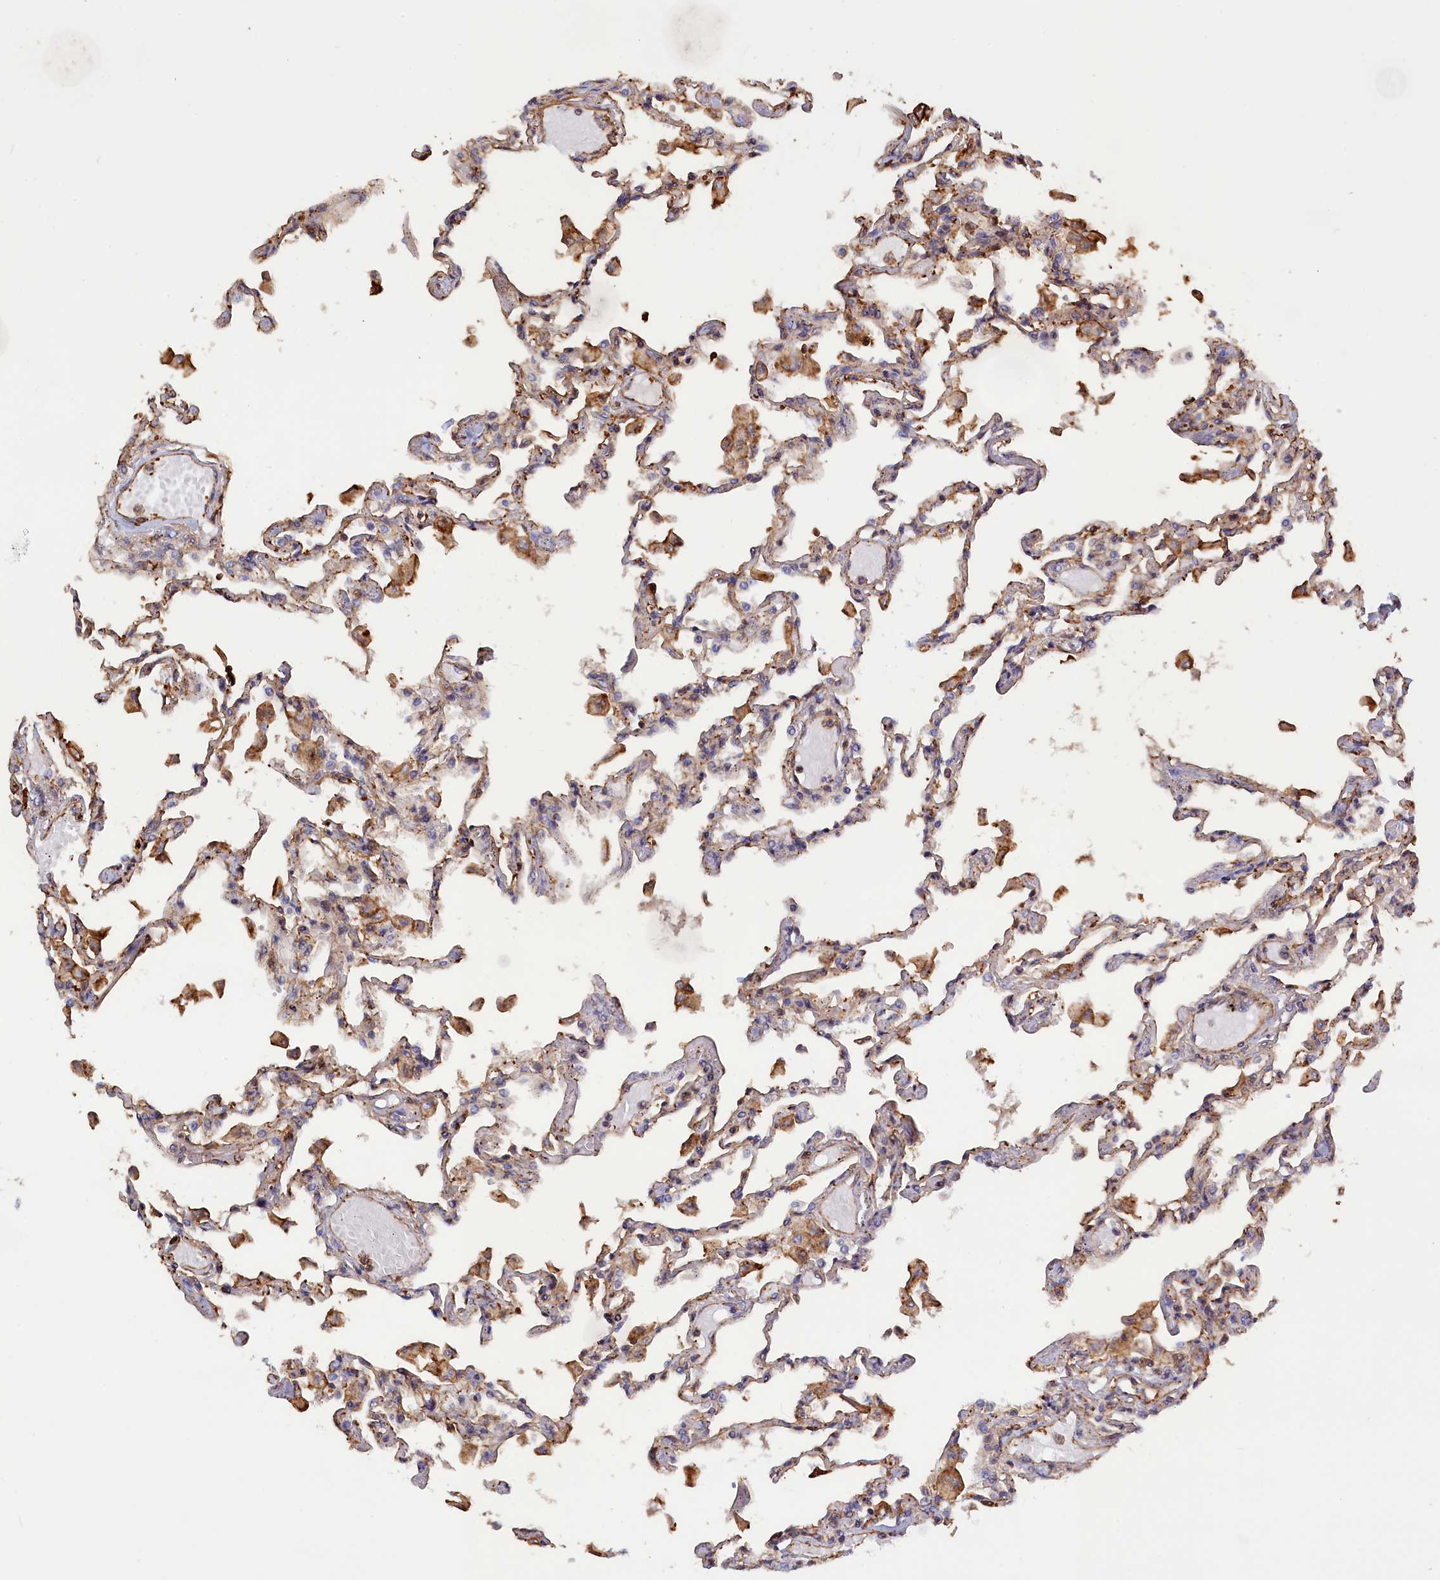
{"staining": {"intensity": "moderate", "quantity": "25%-75%", "location": "cytoplasmic/membranous"}, "tissue": "lung", "cell_type": "Alveolar cells", "image_type": "normal", "snomed": [{"axis": "morphology", "description": "Normal tissue, NOS"}, {"axis": "topography", "description": "Bronchus"}, {"axis": "topography", "description": "Lung"}], "caption": "Protein staining of unremarkable lung shows moderate cytoplasmic/membranous staining in about 25%-75% of alveolar cells. (Brightfield microscopy of DAB IHC at high magnification).", "gene": "ANKRD27", "patient": {"sex": "female", "age": 49}}